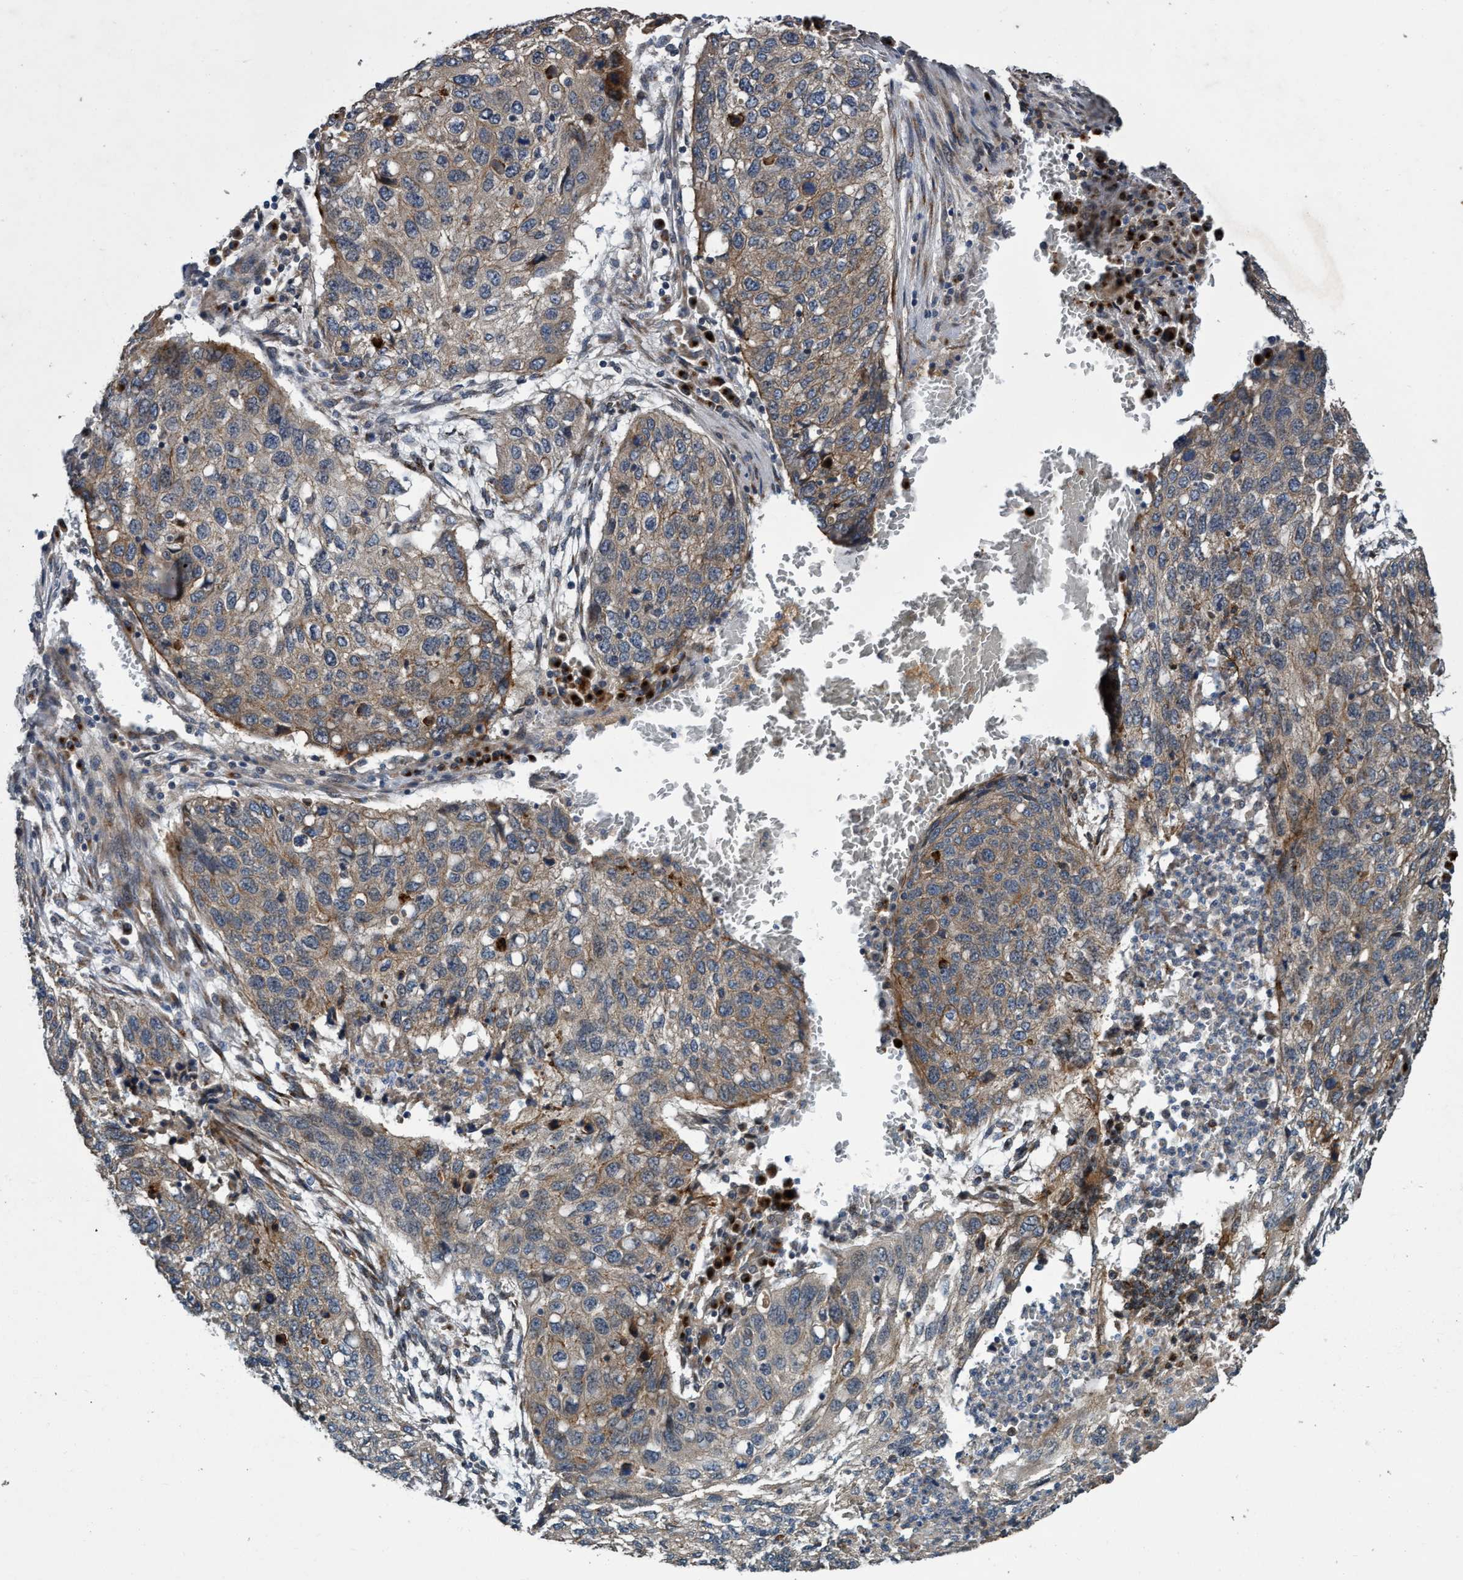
{"staining": {"intensity": "weak", "quantity": "<25%", "location": "cytoplasmic/membranous"}, "tissue": "lung cancer", "cell_type": "Tumor cells", "image_type": "cancer", "snomed": [{"axis": "morphology", "description": "Squamous cell carcinoma, NOS"}, {"axis": "topography", "description": "Lung"}], "caption": "An IHC histopathology image of lung cancer is shown. There is no staining in tumor cells of lung cancer.", "gene": "MACC1", "patient": {"sex": "female", "age": 63}}